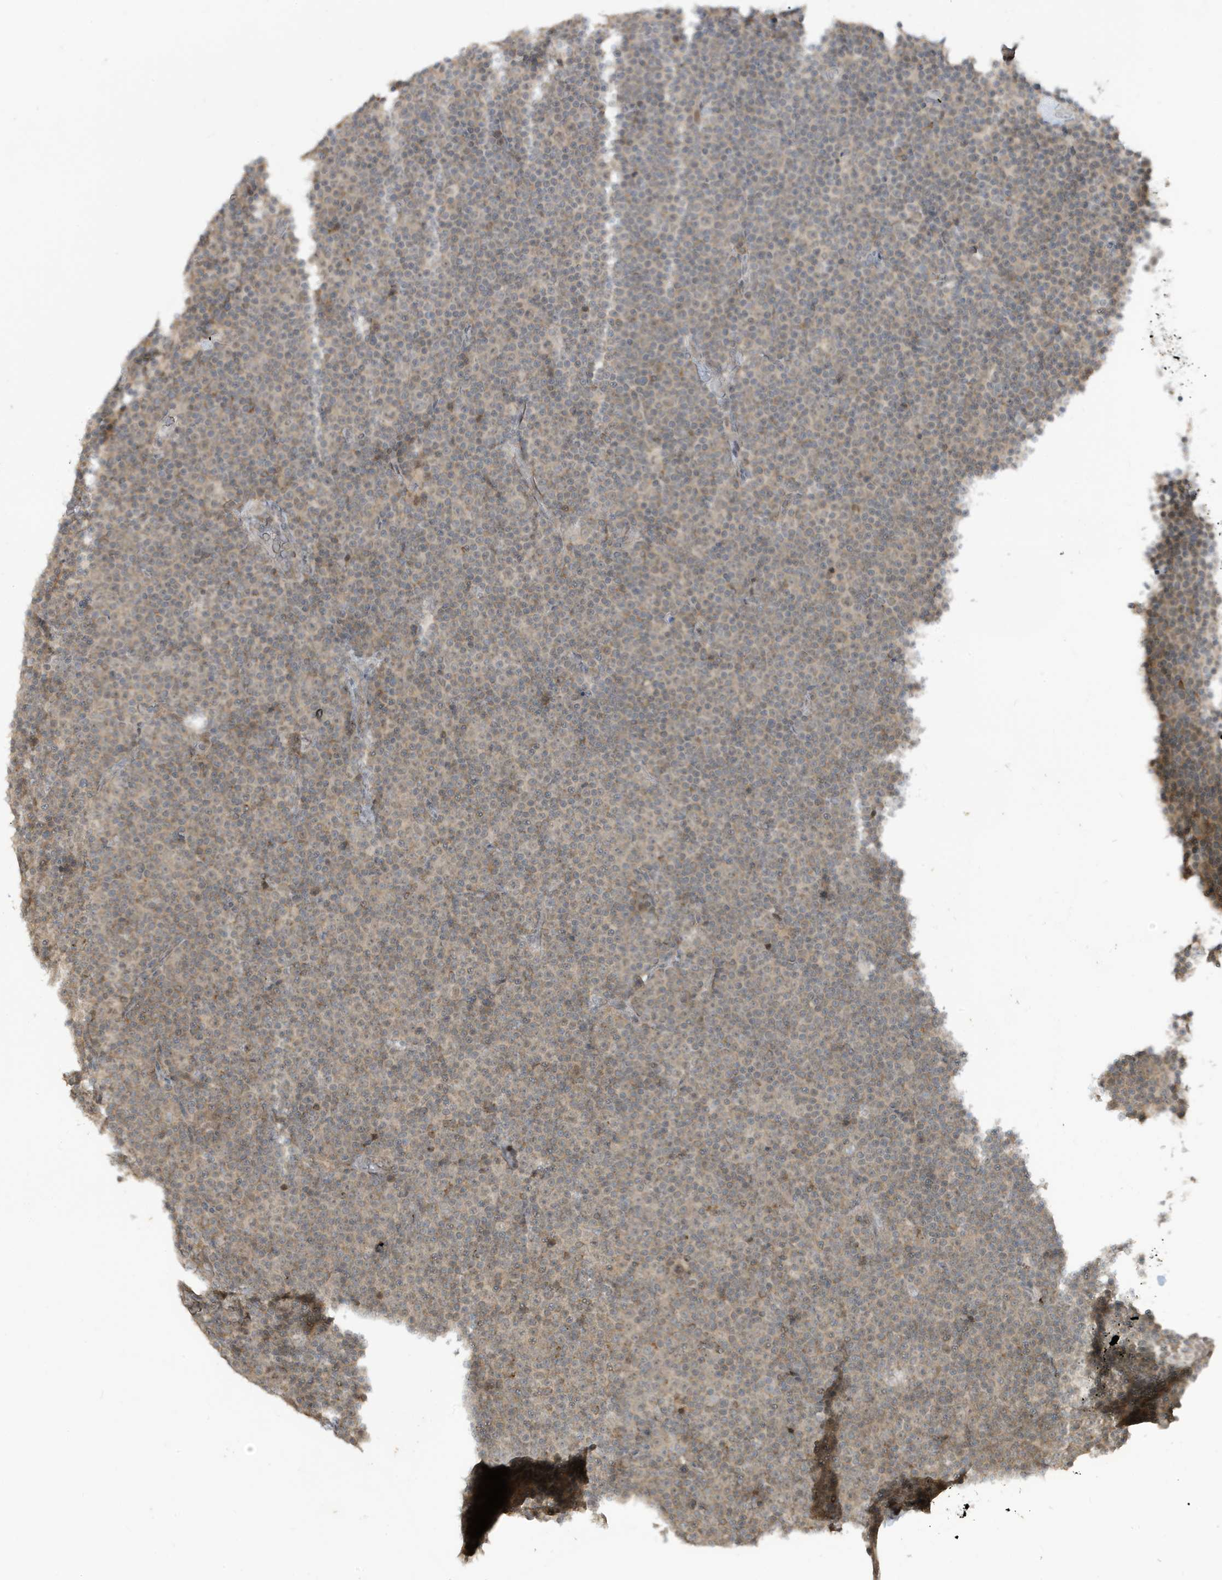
{"staining": {"intensity": "weak", "quantity": "25%-75%", "location": "cytoplasmic/membranous"}, "tissue": "lymphoma", "cell_type": "Tumor cells", "image_type": "cancer", "snomed": [{"axis": "morphology", "description": "Malignant lymphoma, non-Hodgkin's type, Low grade"}, {"axis": "topography", "description": "Lymph node"}], "caption": "Lymphoma stained with a protein marker displays weak staining in tumor cells.", "gene": "PRRT3", "patient": {"sex": "female", "age": 67}}